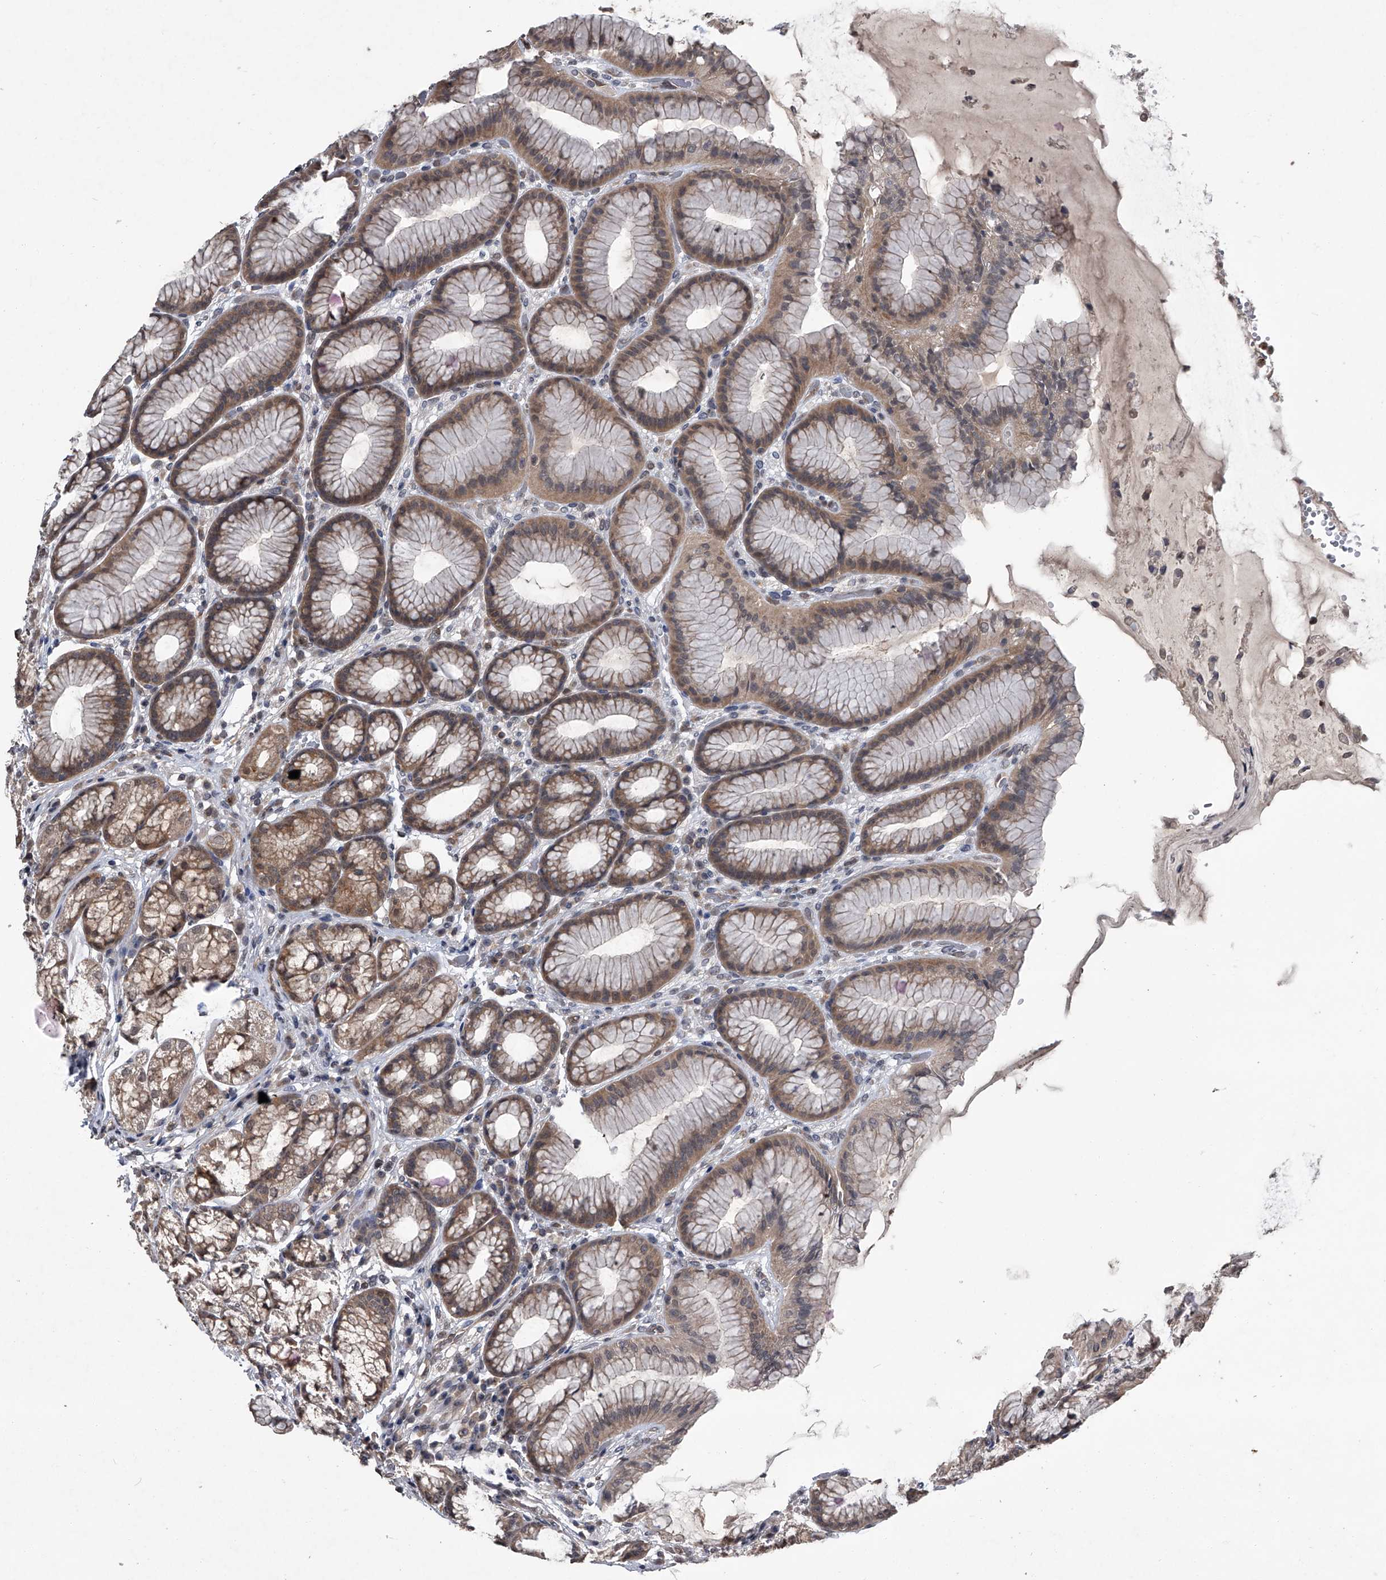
{"staining": {"intensity": "moderate", "quantity": "25%-75%", "location": "cytoplasmic/membranous"}, "tissue": "stomach", "cell_type": "Glandular cells", "image_type": "normal", "snomed": [{"axis": "morphology", "description": "Normal tissue, NOS"}, {"axis": "topography", "description": "Stomach"}], "caption": "Stomach stained with DAB IHC exhibits medium levels of moderate cytoplasmic/membranous expression in about 25%-75% of glandular cells. The protein of interest is stained brown, and the nuclei are stained in blue (DAB IHC with brightfield microscopy, high magnification).", "gene": "TSNAX", "patient": {"sex": "male", "age": 57}}